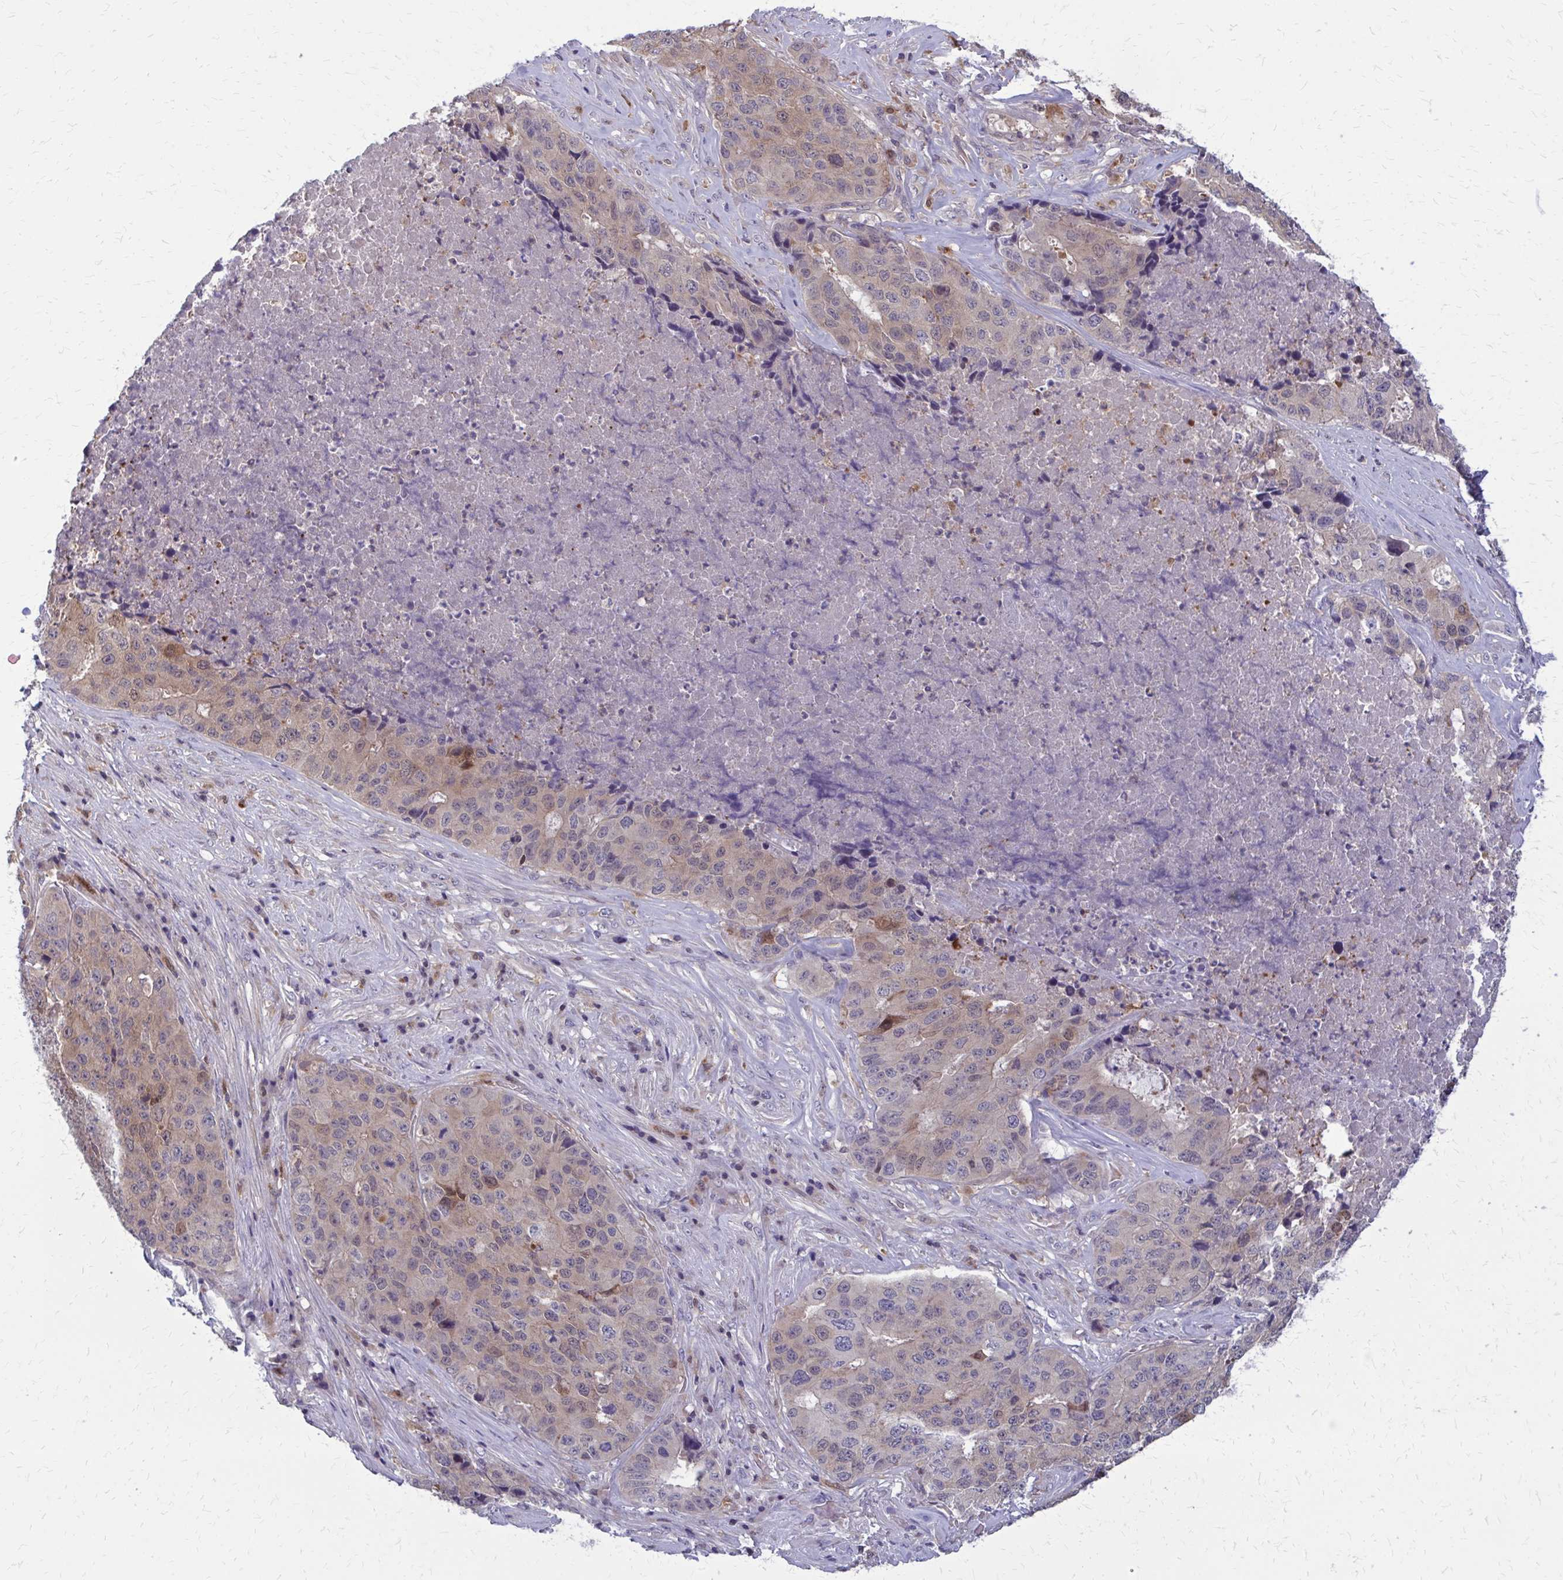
{"staining": {"intensity": "weak", "quantity": ">75%", "location": "cytoplasmic/membranous"}, "tissue": "stomach cancer", "cell_type": "Tumor cells", "image_type": "cancer", "snomed": [{"axis": "morphology", "description": "Adenocarcinoma, NOS"}, {"axis": "topography", "description": "Stomach"}], "caption": "Immunohistochemistry (IHC) of stomach adenocarcinoma exhibits low levels of weak cytoplasmic/membranous positivity in approximately >75% of tumor cells. (Brightfield microscopy of DAB IHC at high magnification).", "gene": "DBI", "patient": {"sex": "male", "age": 71}}